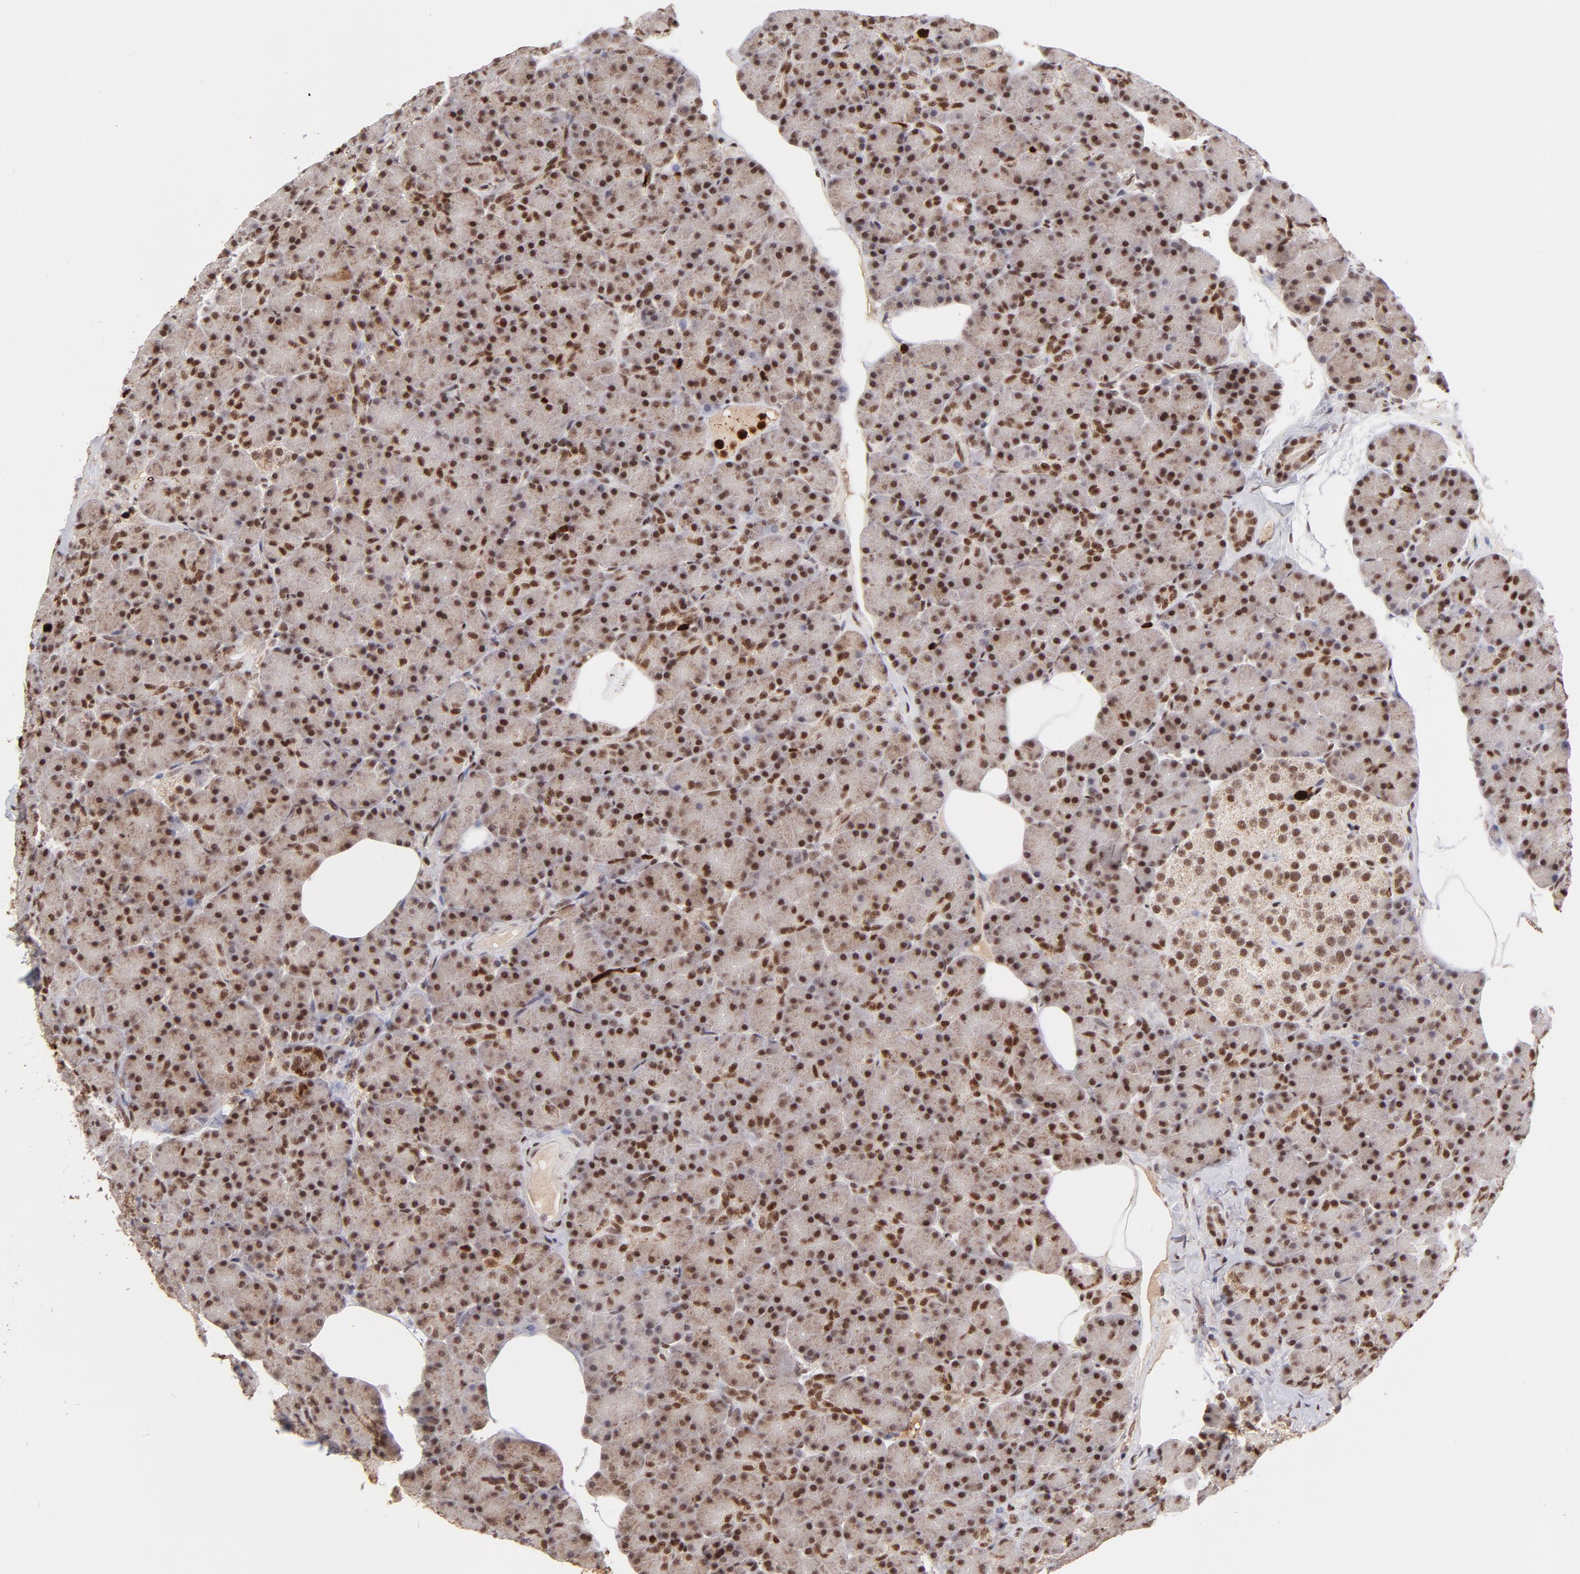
{"staining": {"intensity": "strong", "quantity": ">75%", "location": "cytoplasmic/membranous,nuclear"}, "tissue": "pancreas", "cell_type": "Exocrine glandular cells", "image_type": "normal", "snomed": [{"axis": "morphology", "description": "Normal tissue, NOS"}, {"axis": "topography", "description": "Pancreas"}], "caption": "Pancreas stained with immunohistochemistry demonstrates strong cytoplasmic/membranous,nuclear staining in approximately >75% of exocrine glandular cells.", "gene": "ZFX", "patient": {"sex": "female", "age": 43}}